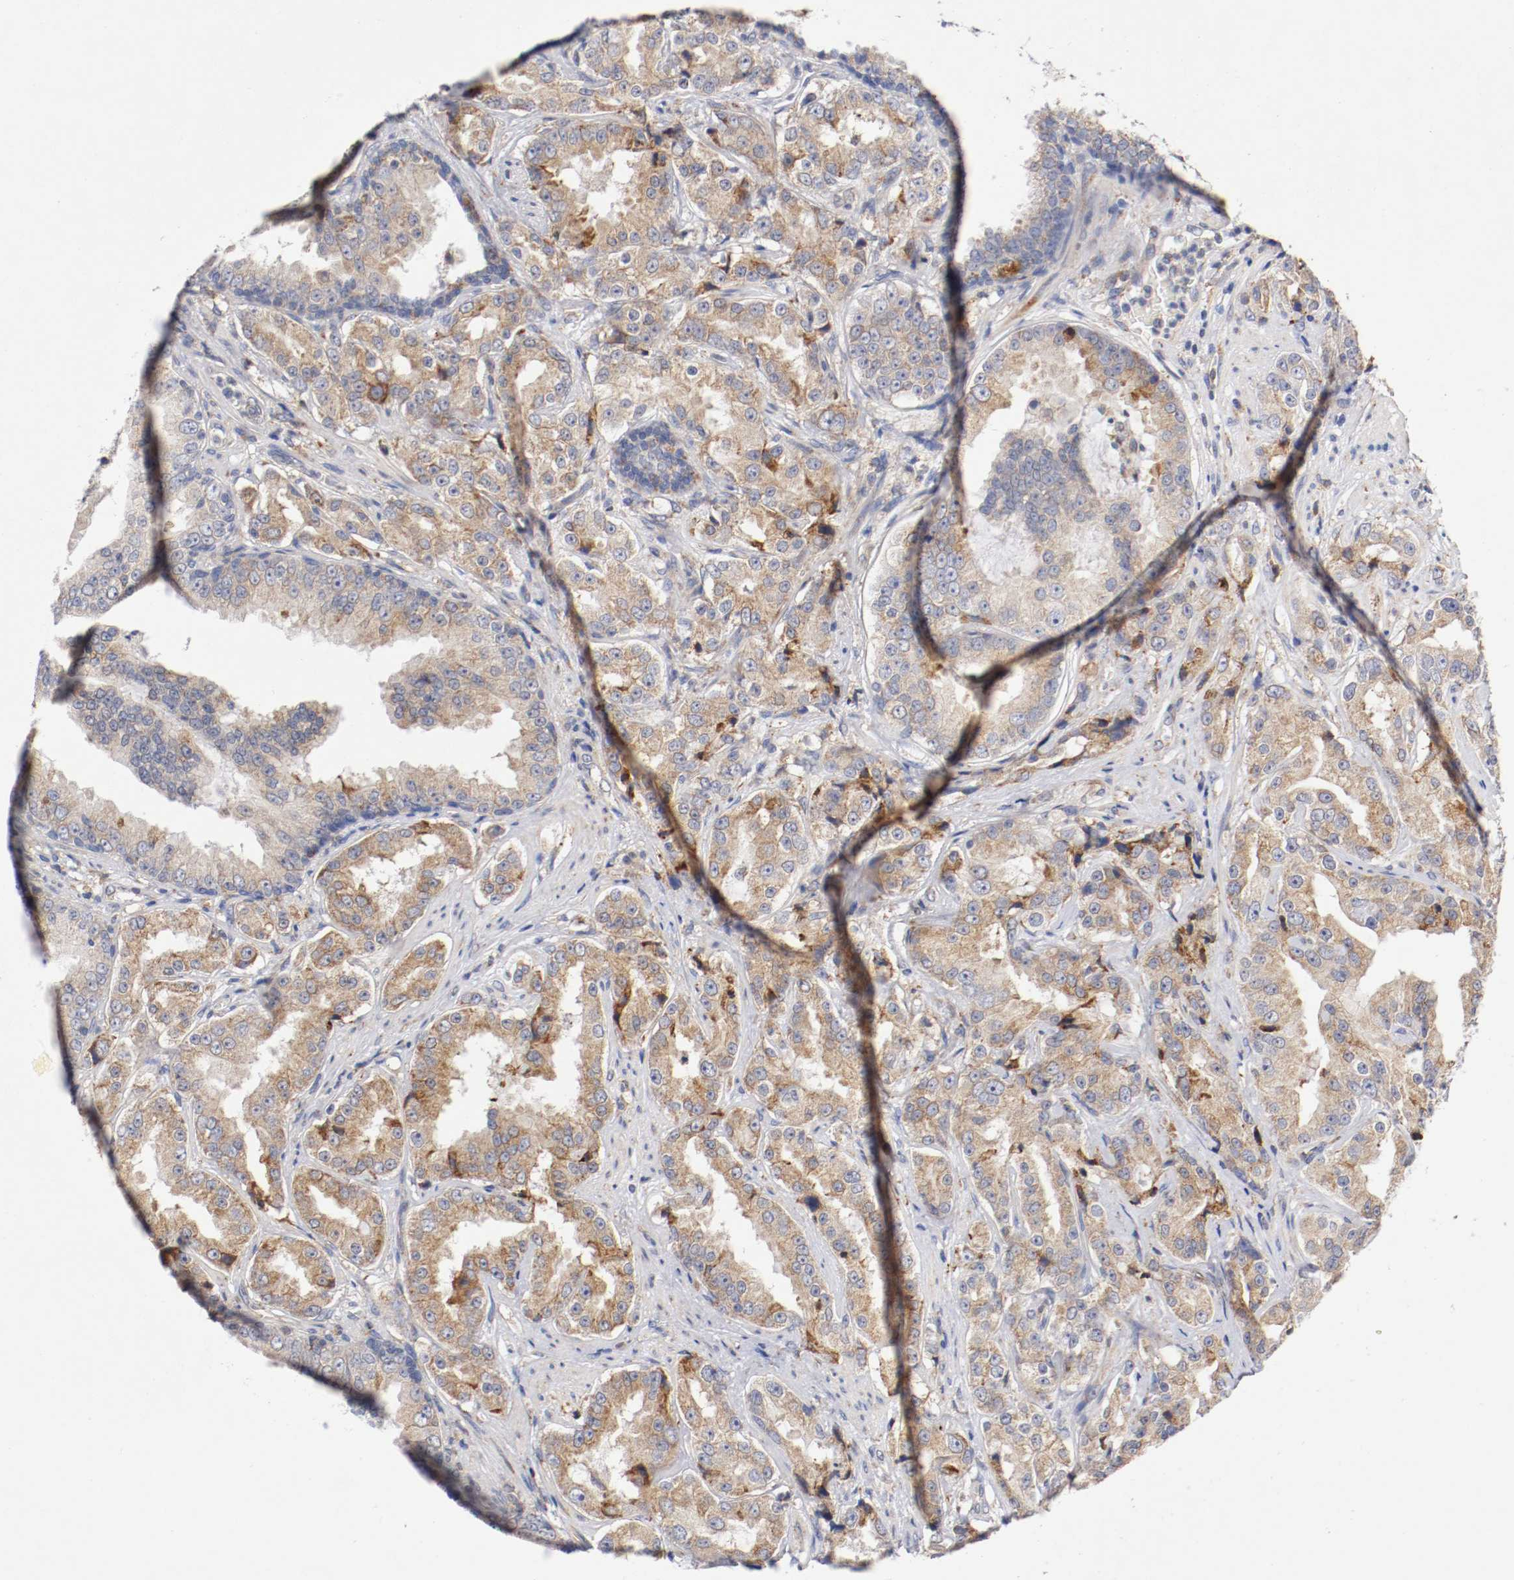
{"staining": {"intensity": "moderate", "quantity": ">75%", "location": "cytoplasmic/membranous"}, "tissue": "prostate cancer", "cell_type": "Tumor cells", "image_type": "cancer", "snomed": [{"axis": "morphology", "description": "Adenocarcinoma, High grade"}, {"axis": "topography", "description": "Prostate"}], "caption": "Human prostate cancer stained with a brown dye demonstrates moderate cytoplasmic/membranous positive expression in about >75% of tumor cells.", "gene": "TRAF2", "patient": {"sex": "male", "age": 73}}